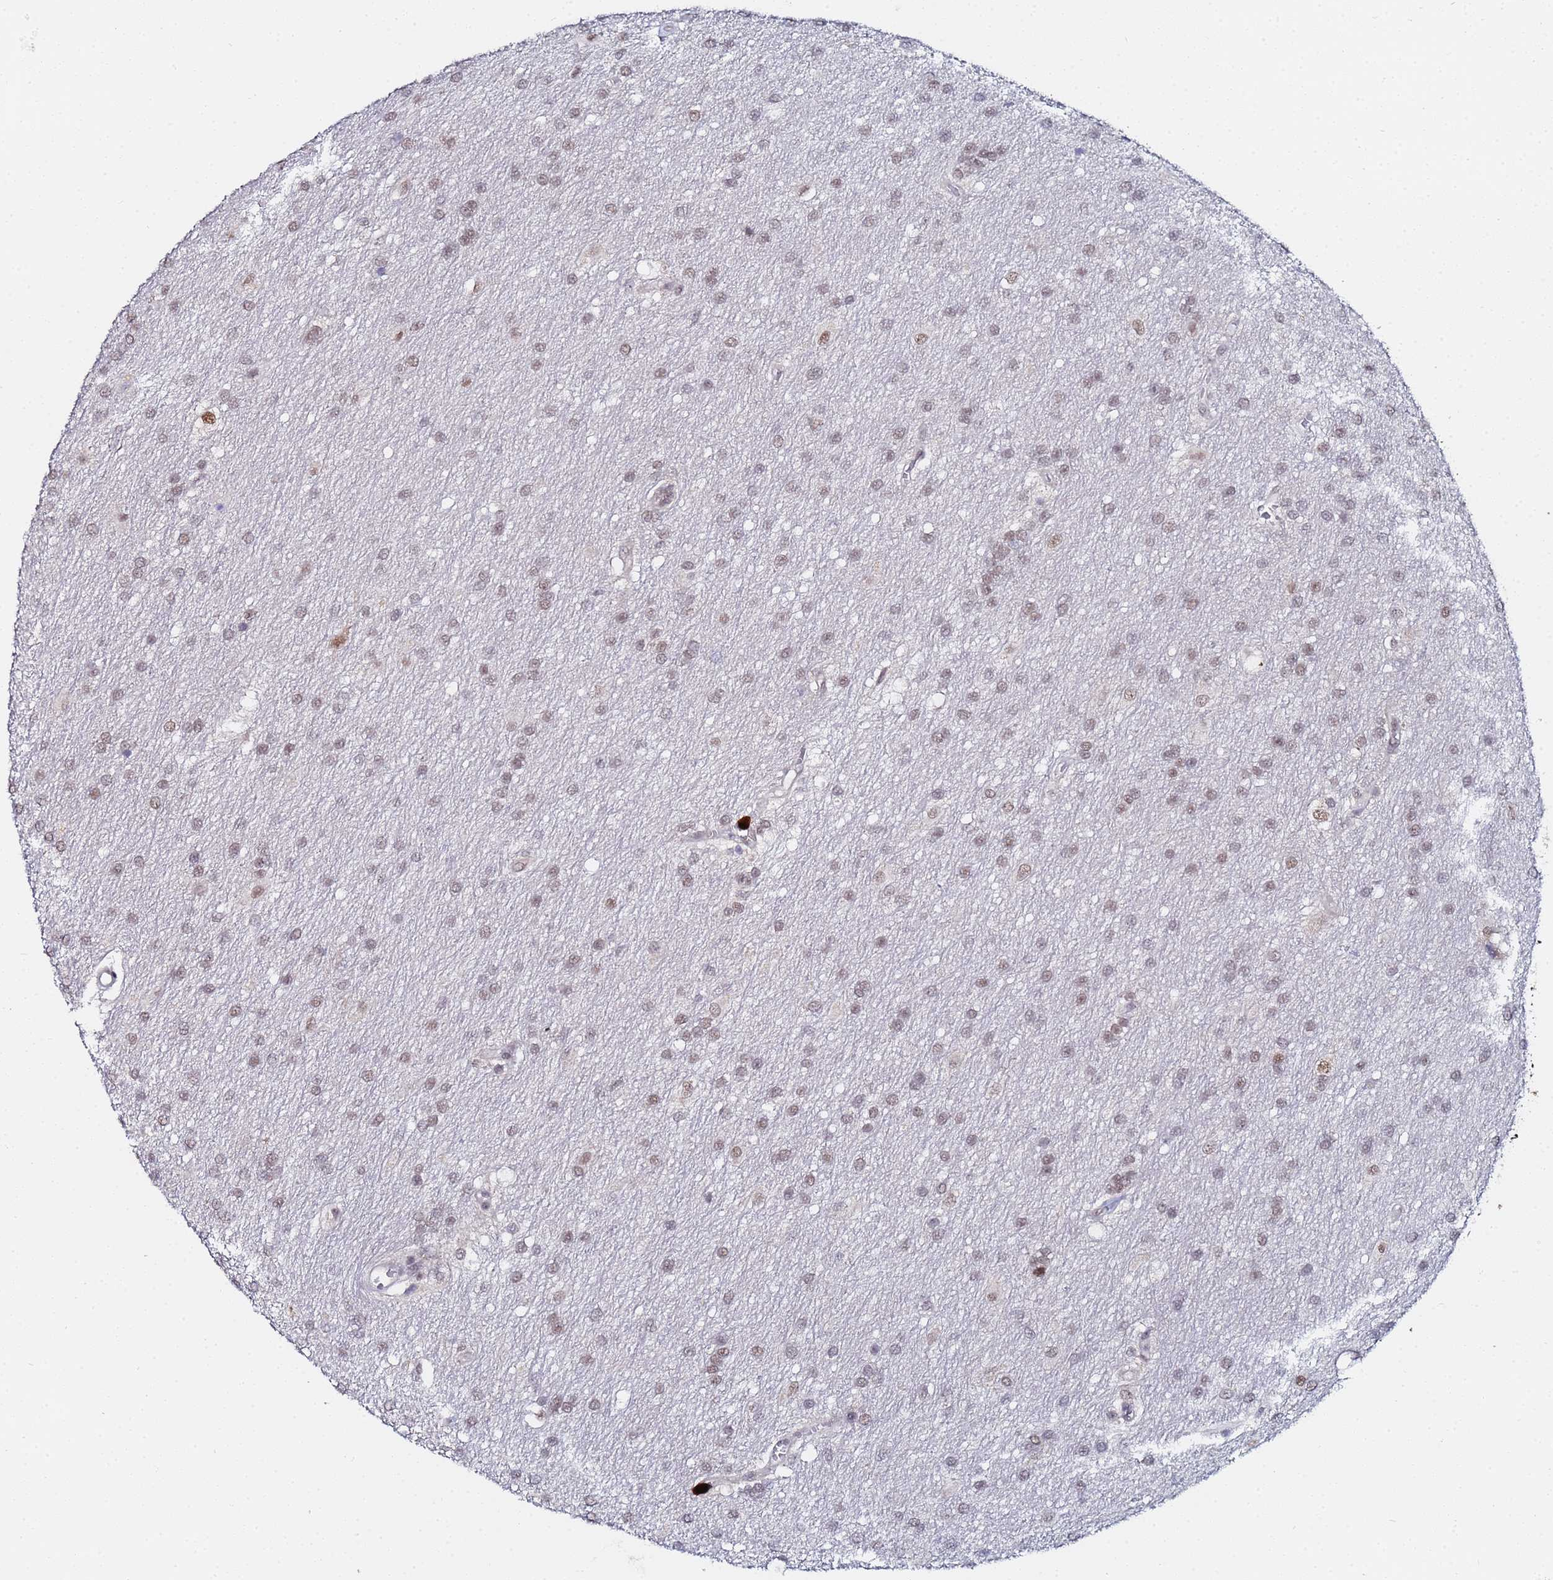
{"staining": {"intensity": "weak", "quantity": ">75%", "location": "nuclear"}, "tissue": "glioma", "cell_type": "Tumor cells", "image_type": "cancer", "snomed": [{"axis": "morphology", "description": "Glioma, malignant, Low grade"}, {"axis": "topography", "description": "Brain"}], "caption": "IHC image of glioma stained for a protein (brown), which shows low levels of weak nuclear positivity in approximately >75% of tumor cells.", "gene": "MTCL1", "patient": {"sex": "male", "age": 66}}